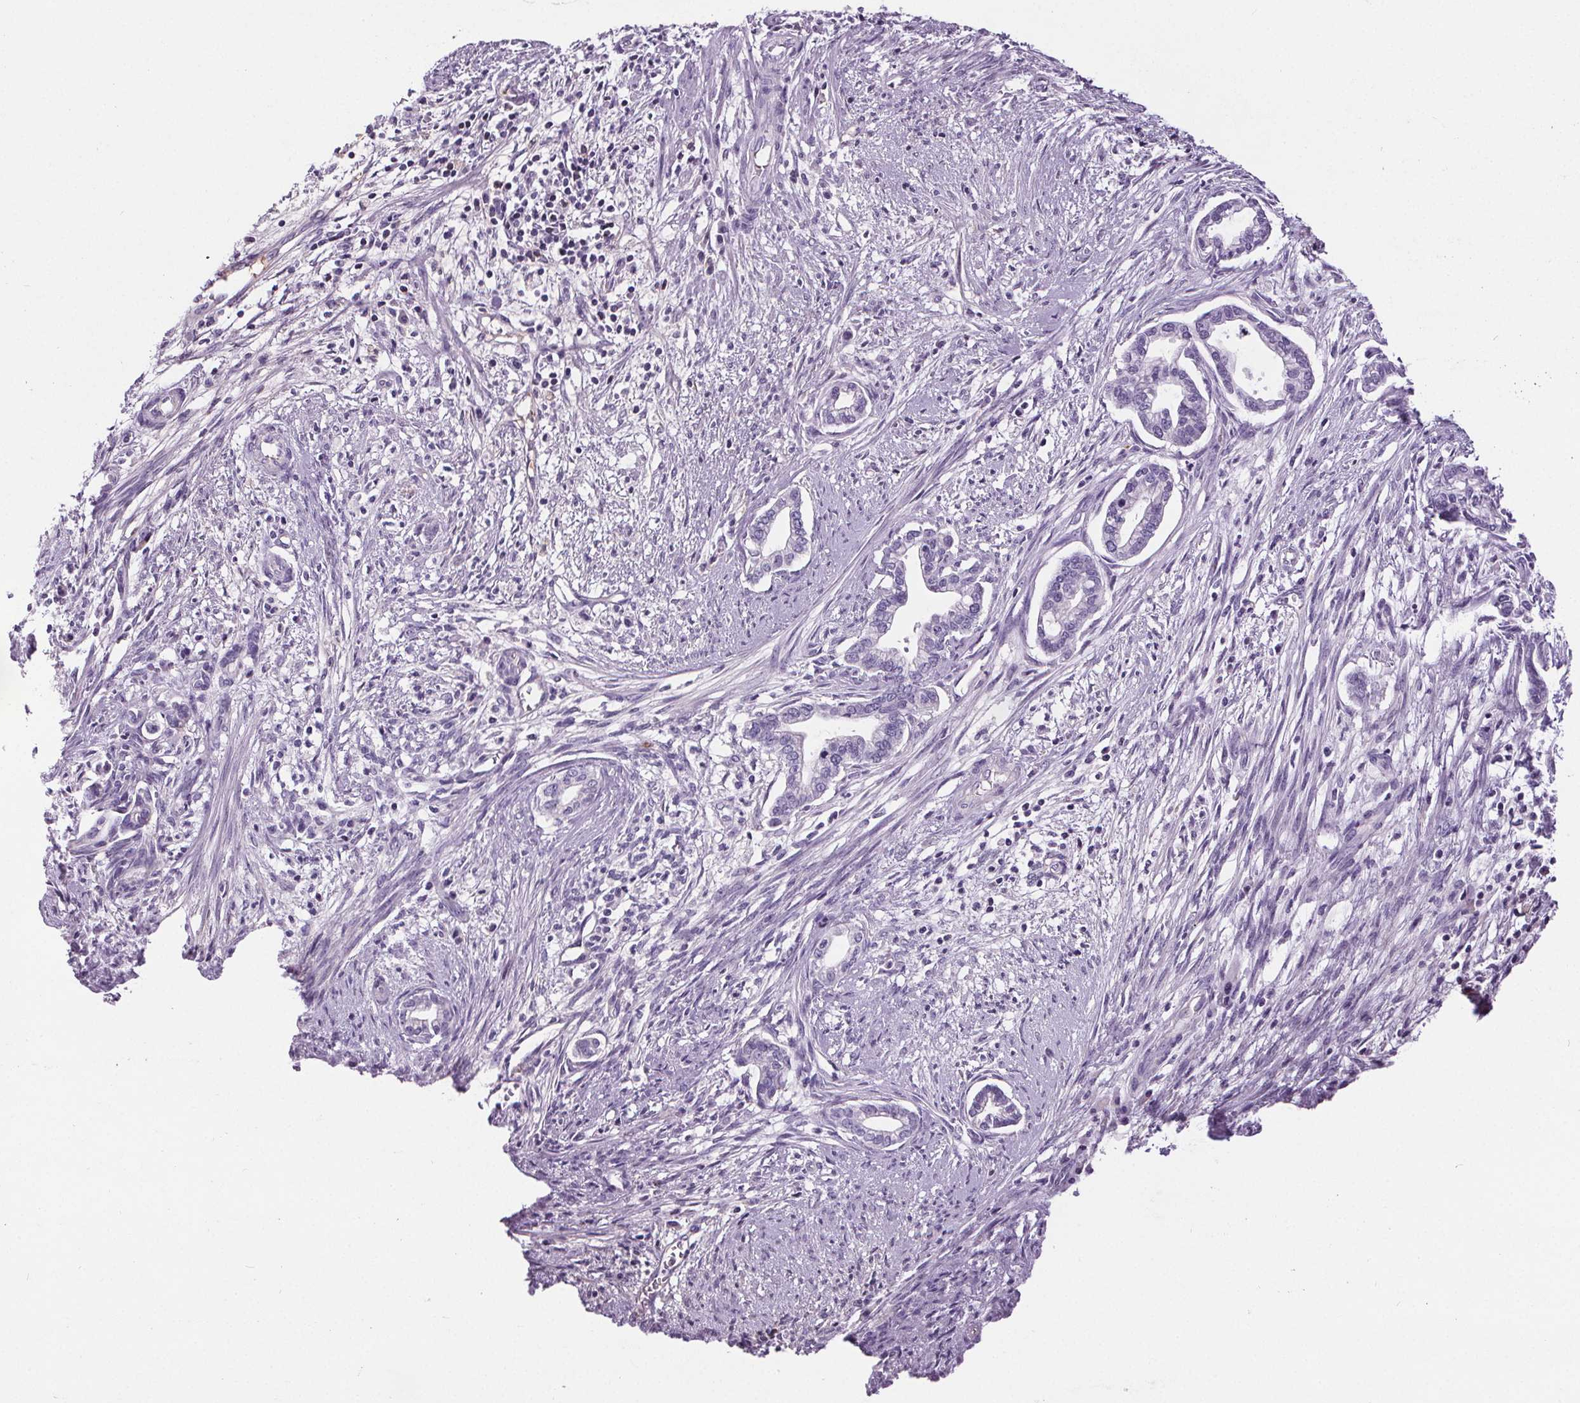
{"staining": {"intensity": "negative", "quantity": "none", "location": "none"}, "tissue": "cervical cancer", "cell_type": "Tumor cells", "image_type": "cancer", "snomed": [{"axis": "morphology", "description": "Adenocarcinoma, NOS"}, {"axis": "topography", "description": "Cervix"}], "caption": "High power microscopy photomicrograph of an immunohistochemistry (IHC) micrograph of cervical adenocarcinoma, revealing no significant positivity in tumor cells.", "gene": "CD5L", "patient": {"sex": "female", "age": 62}}